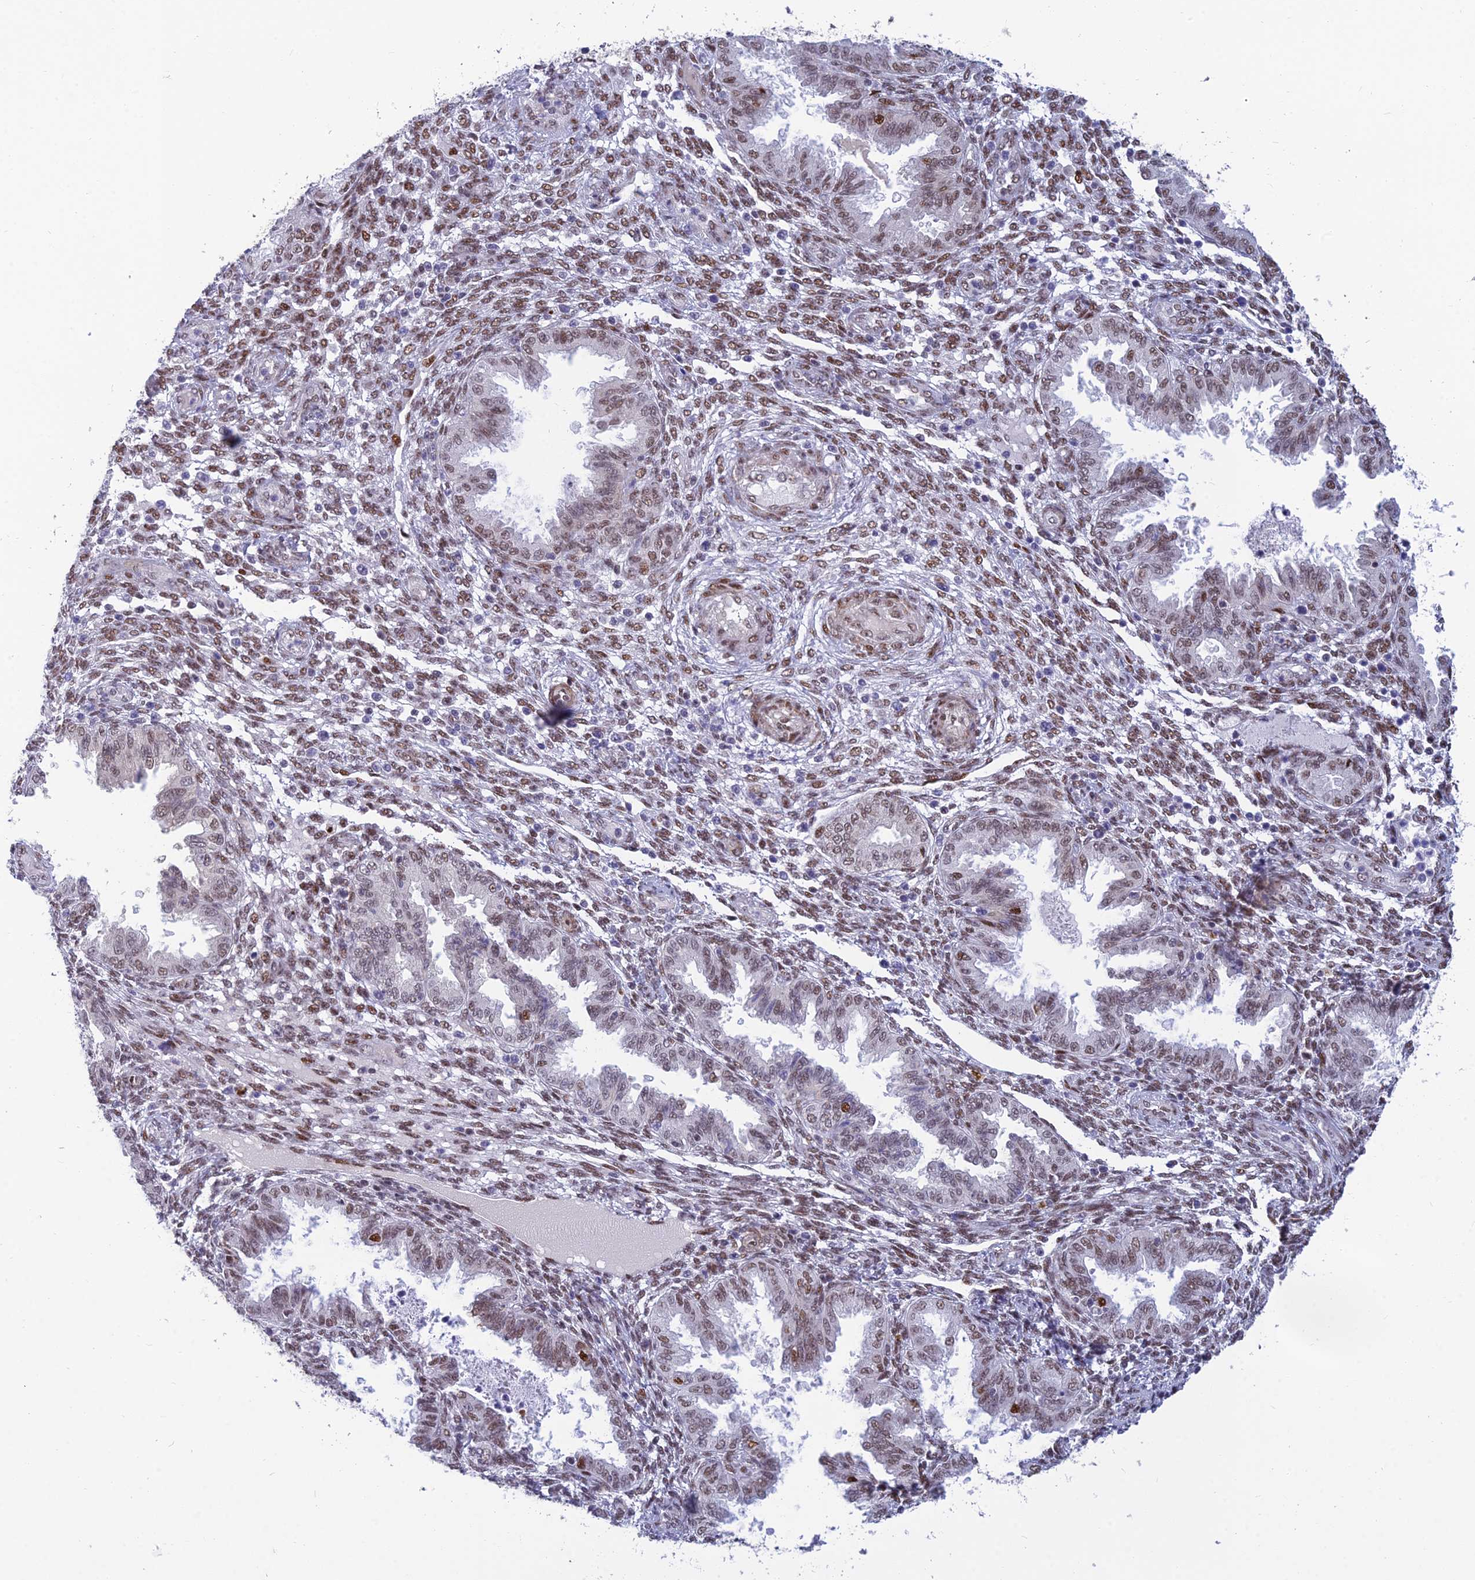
{"staining": {"intensity": "moderate", "quantity": "25%-75%", "location": "nuclear"}, "tissue": "endometrium", "cell_type": "Cells in endometrial stroma", "image_type": "normal", "snomed": [{"axis": "morphology", "description": "Normal tissue, NOS"}, {"axis": "topography", "description": "Endometrium"}], "caption": "An immunohistochemistry micrograph of benign tissue is shown. Protein staining in brown labels moderate nuclear positivity in endometrium within cells in endometrial stroma.", "gene": "CLK4", "patient": {"sex": "female", "age": 33}}